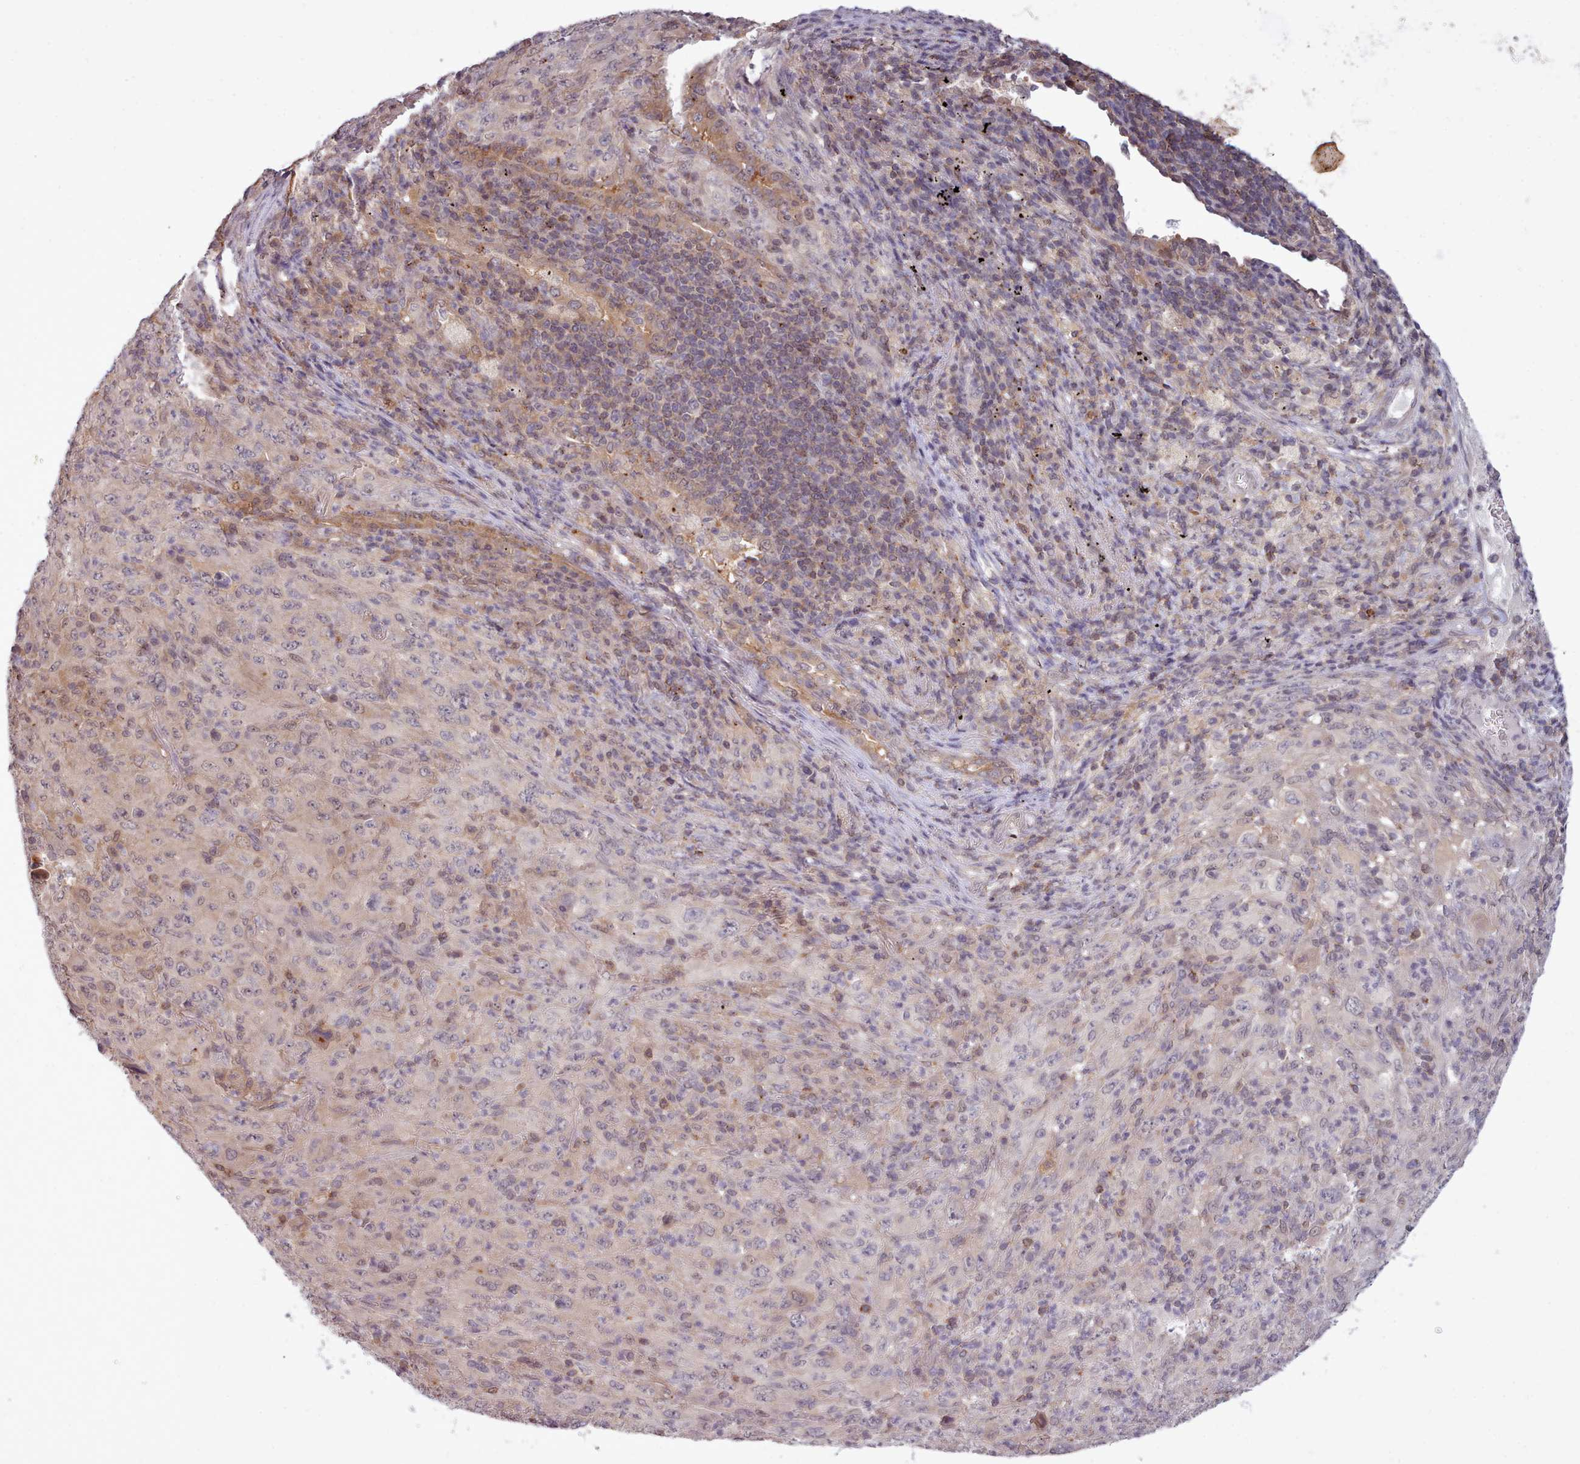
{"staining": {"intensity": "weak", "quantity": "25%-75%", "location": "nuclear"}, "tissue": "melanoma", "cell_type": "Tumor cells", "image_type": "cancer", "snomed": [{"axis": "morphology", "description": "Malignant melanoma, Metastatic site"}, {"axis": "topography", "description": "Skin"}], "caption": "A low amount of weak nuclear positivity is present in approximately 25%-75% of tumor cells in malignant melanoma (metastatic site) tissue.", "gene": "ARL17A", "patient": {"sex": "female", "age": 56}}